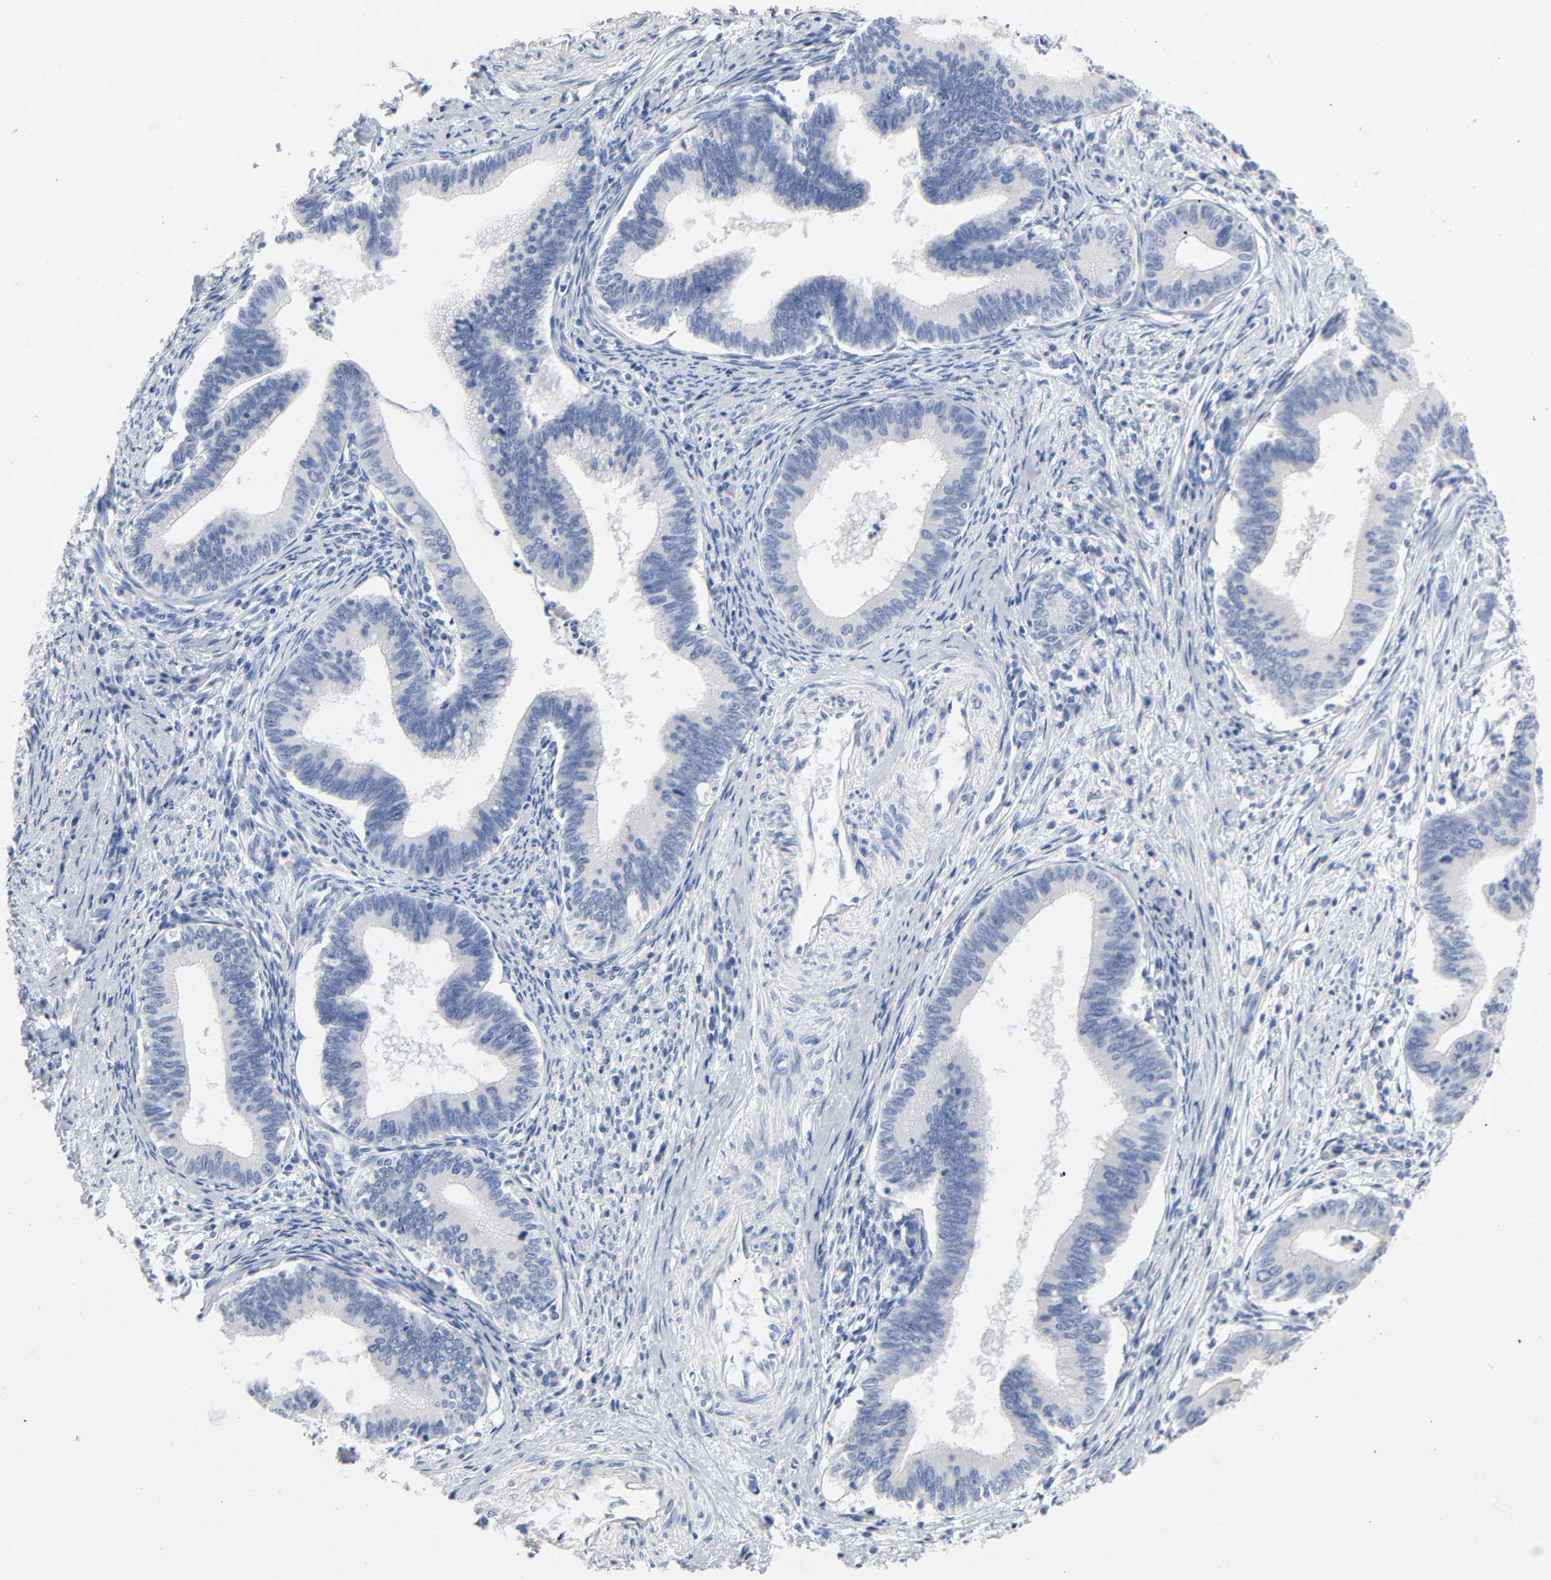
{"staining": {"intensity": "negative", "quantity": "none", "location": "none"}, "tissue": "cervical cancer", "cell_type": "Tumor cells", "image_type": "cancer", "snomed": [{"axis": "morphology", "description": "Adenocarcinoma, NOS"}, {"axis": "topography", "description": "Cervix"}], "caption": "High magnification brightfield microscopy of cervical cancer (adenocarcinoma) stained with DAB (3,3'-diaminobenzidine) (brown) and counterstained with hematoxylin (blue): tumor cells show no significant staining. Brightfield microscopy of immunohistochemistry stained with DAB (brown) and hematoxylin (blue), captured at high magnification.", "gene": "ACP3", "patient": {"sex": "female", "age": 36}}